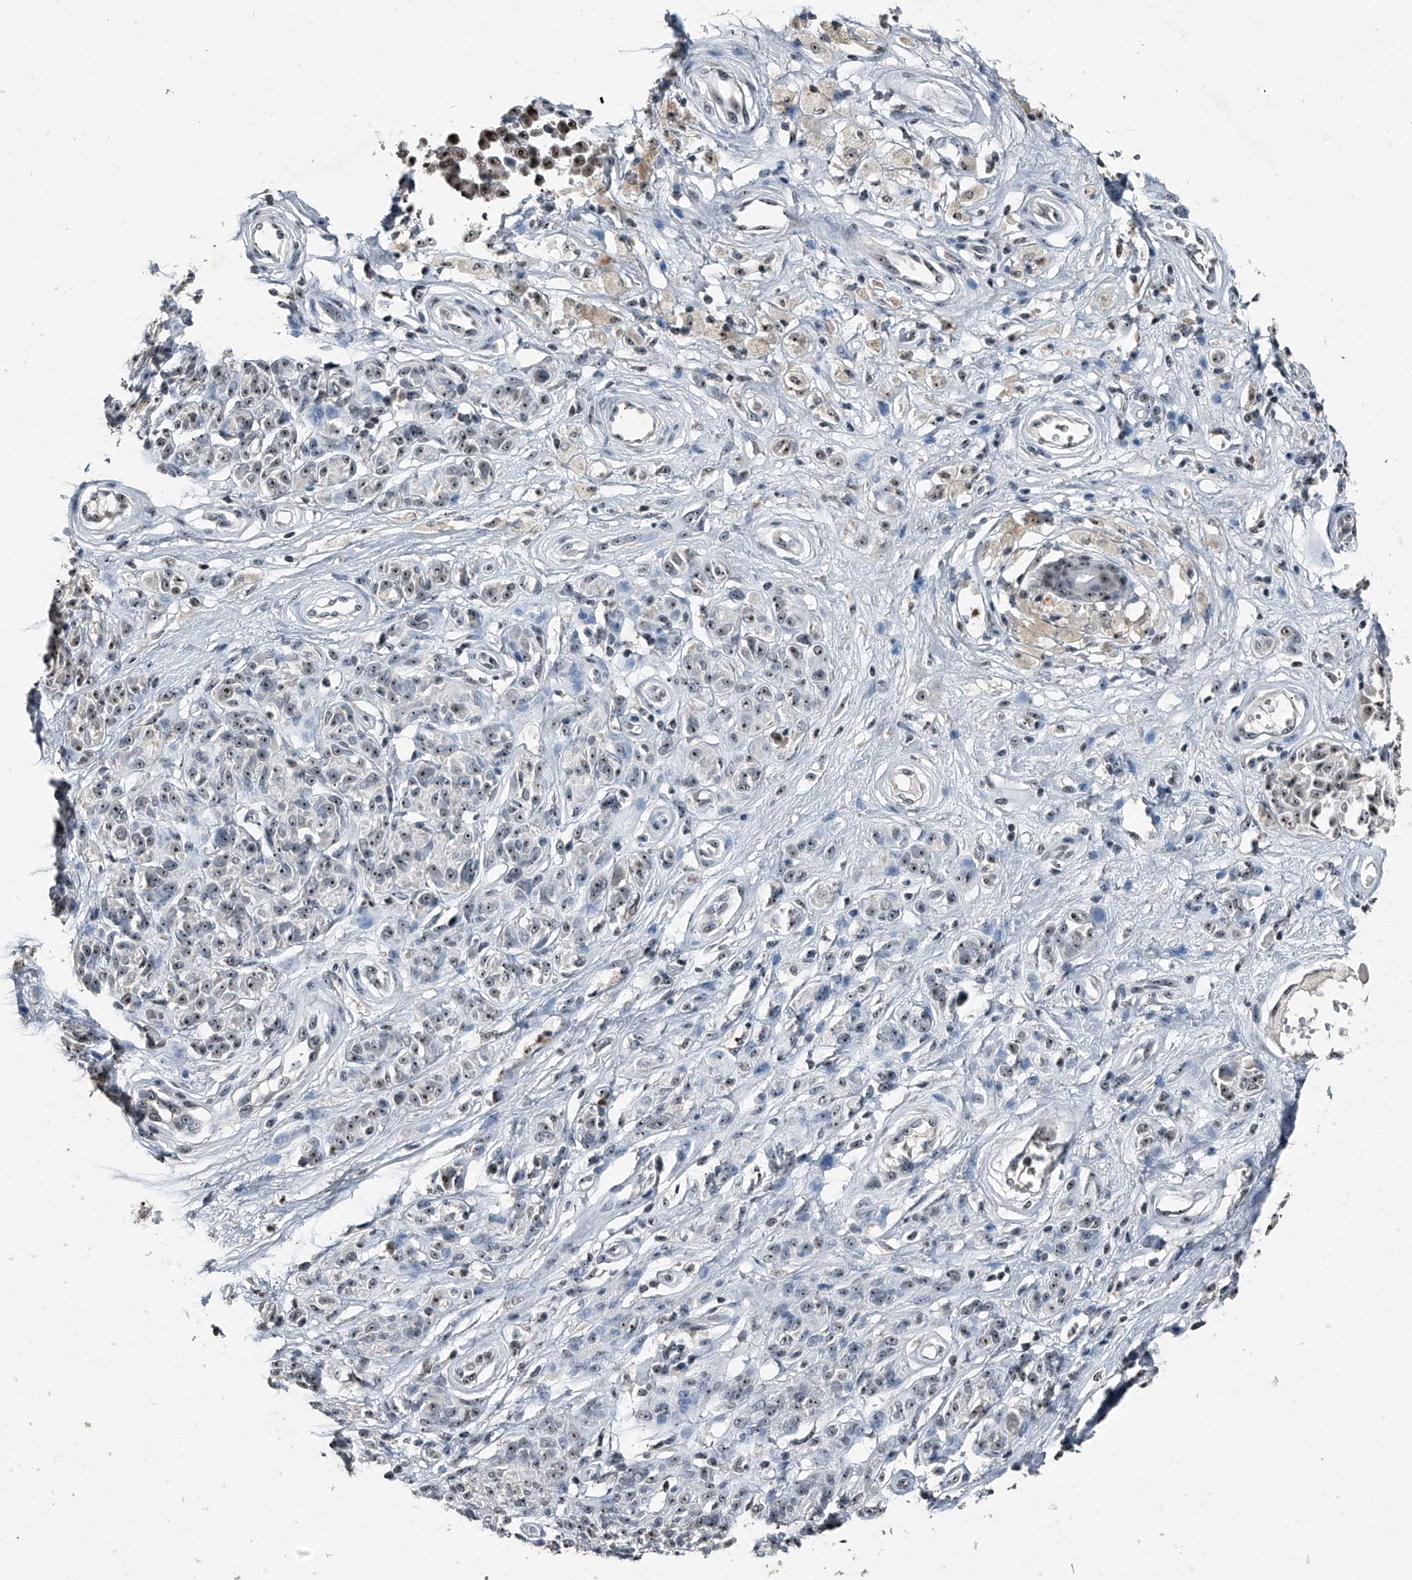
{"staining": {"intensity": "moderate", "quantity": "<25%", "location": "nuclear"}, "tissue": "melanoma", "cell_type": "Tumor cells", "image_type": "cancer", "snomed": [{"axis": "morphology", "description": "Malignant melanoma, NOS"}, {"axis": "topography", "description": "Skin"}], "caption": "About <25% of tumor cells in human malignant melanoma show moderate nuclear protein expression as visualized by brown immunohistochemical staining.", "gene": "TCOF1", "patient": {"sex": "female", "age": 64}}